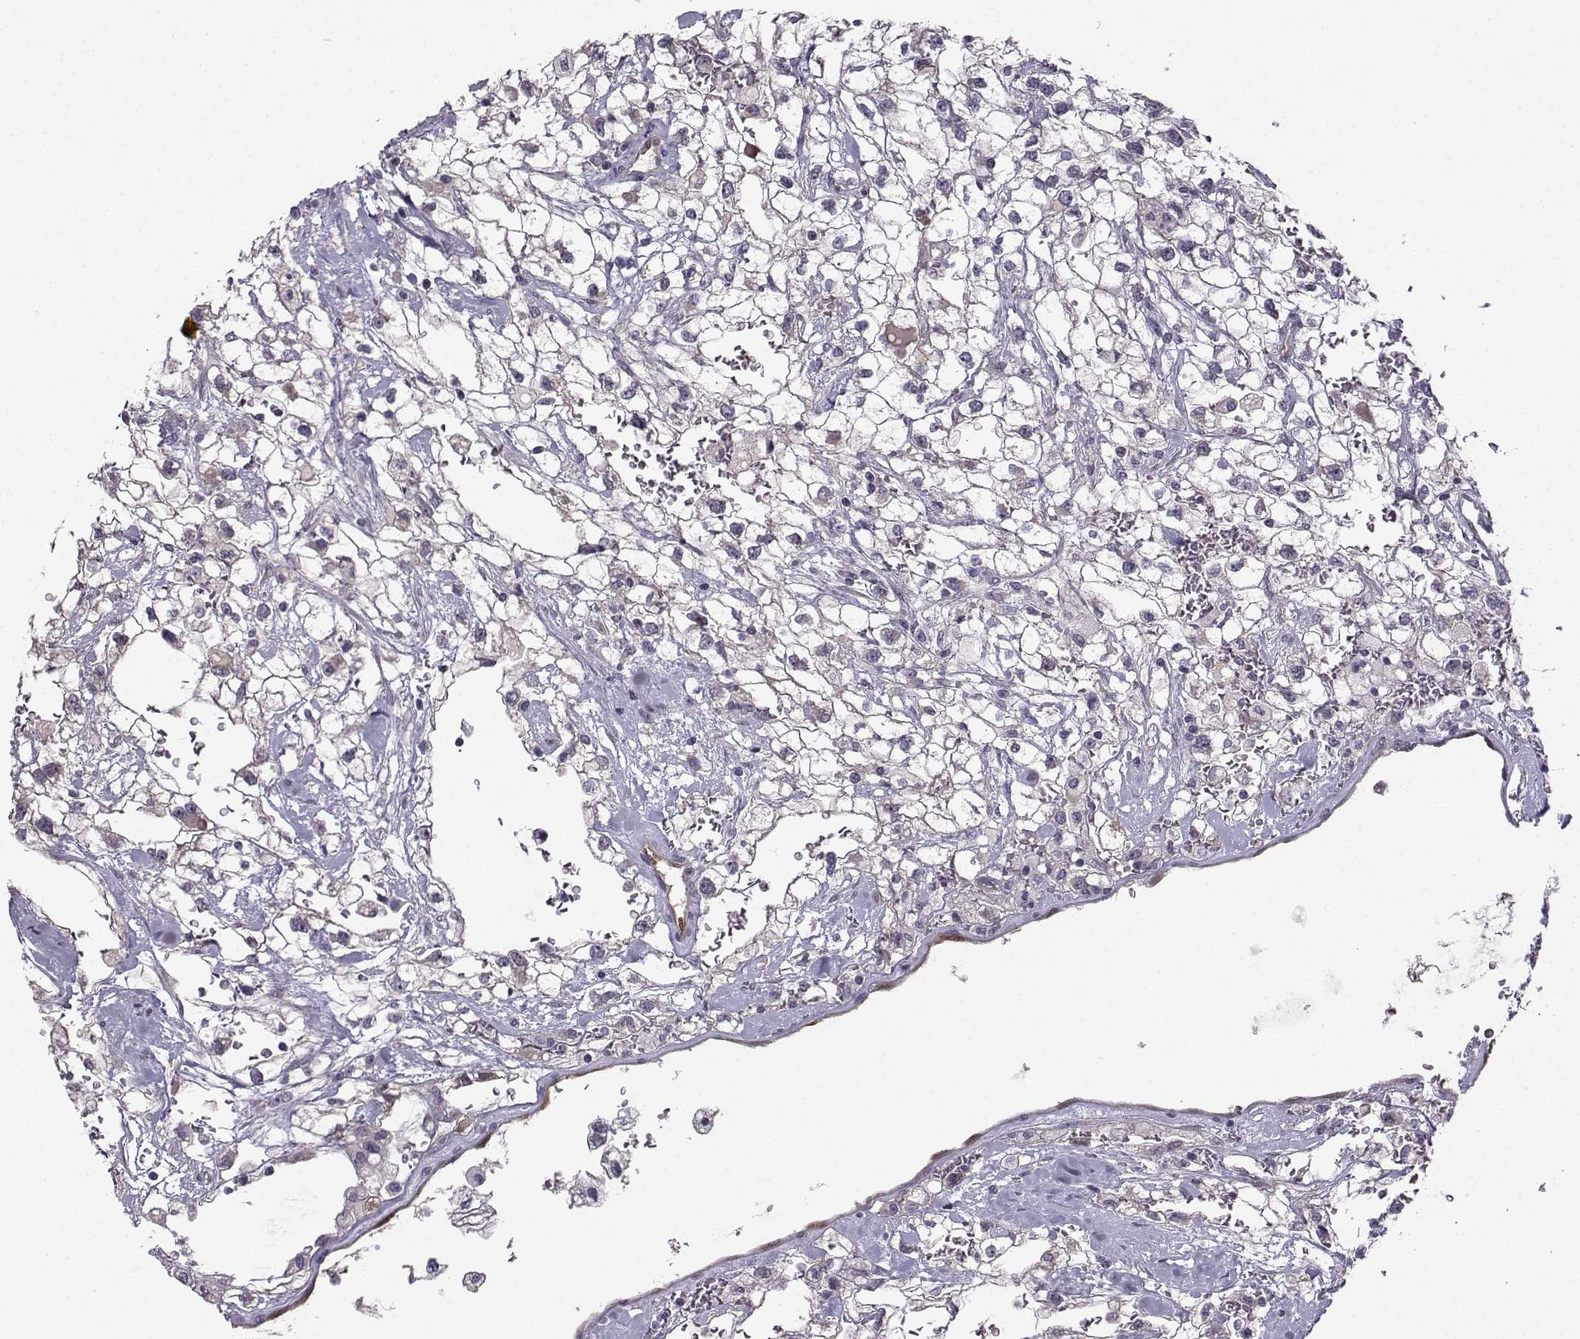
{"staining": {"intensity": "negative", "quantity": "none", "location": "none"}, "tissue": "renal cancer", "cell_type": "Tumor cells", "image_type": "cancer", "snomed": [{"axis": "morphology", "description": "Adenocarcinoma, NOS"}, {"axis": "topography", "description": "Kidney"}], "caption": "Tumor cells show no significant protein staining in renal adenocarcinoma.", "gene": "NQO1", "patient": {"sex": "male", "age": 59}}